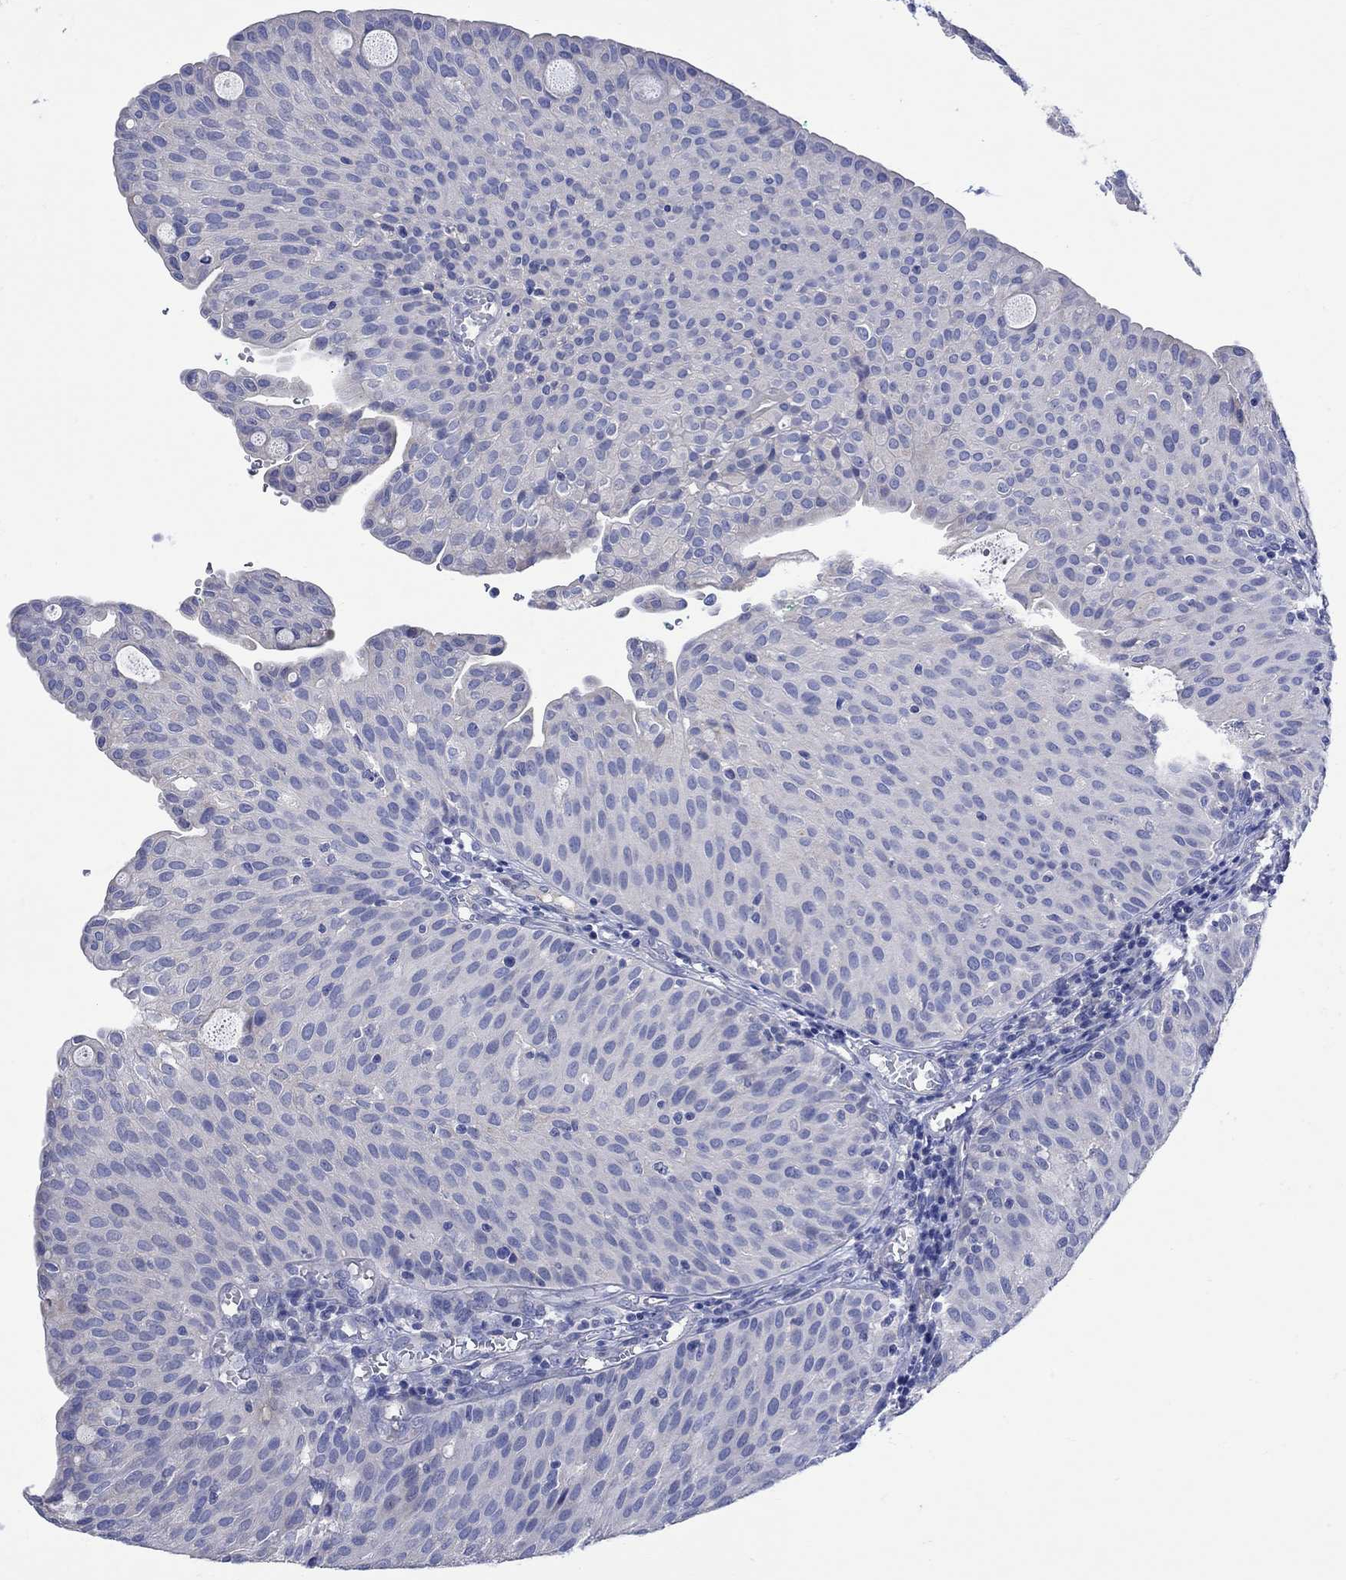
{"staining": {"intensity": "negative", "quantity": "none", "location": "none"}, "tissue": "urothelial cancer", "cell_type": "Tumor cells", "image_type": "cancer", "snomed": [{"axis": "morphology", "description": "Urothelial carcinoma, Low grade"}, {"axis": "topography", "description": "Urinary bladder"}], "caption": "Immunohistochemical staining of human low-grade urothelial carcinoma exhibits no significant positivity in tumor cells. (Stains: DAB IHC with hematoxylin counter stain, Microscopy: brightfield microscopy at high magnification).", "gene": "MSI1", "patient": {"sex": "male", "age": 54}}